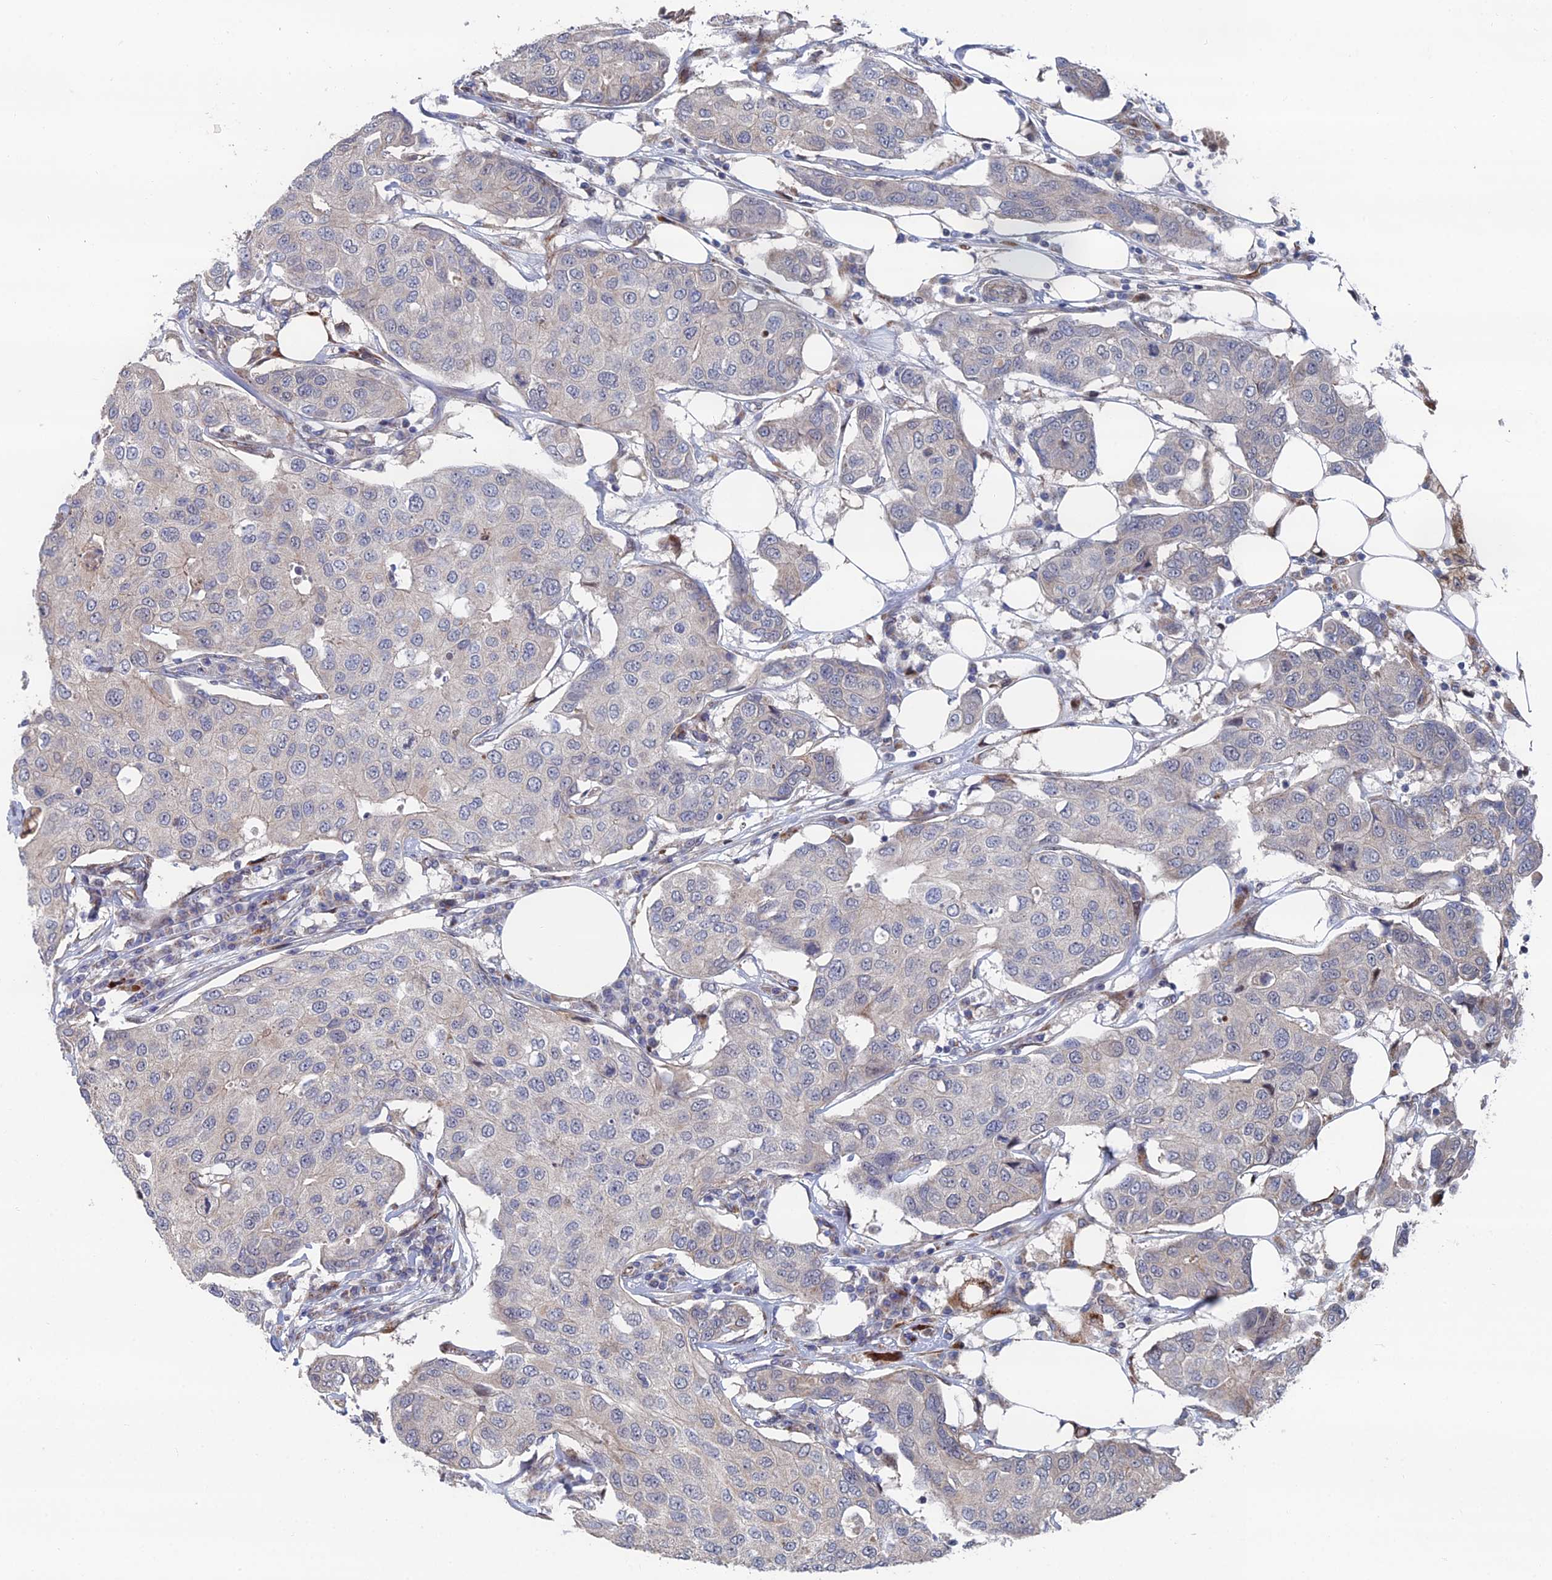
{"staining": {"intensity": "negative", "quantity": "none", "location": "none"}, "tissue": "breast cancer", "cell_type": "Tumor cells", "image_type": "cancer", "snomed": [{"axis": "morphology", "description": "Duct carcinoma"}, {"axis": "topography", "description": "Breast"}], "caption": "Breast intraductal carcinoma was stained to show a protein in brown. There is no significant positivity in tumor cells.", "gene": "GTF2IRD1", "patient": {"sex": "female", "age": 80}}